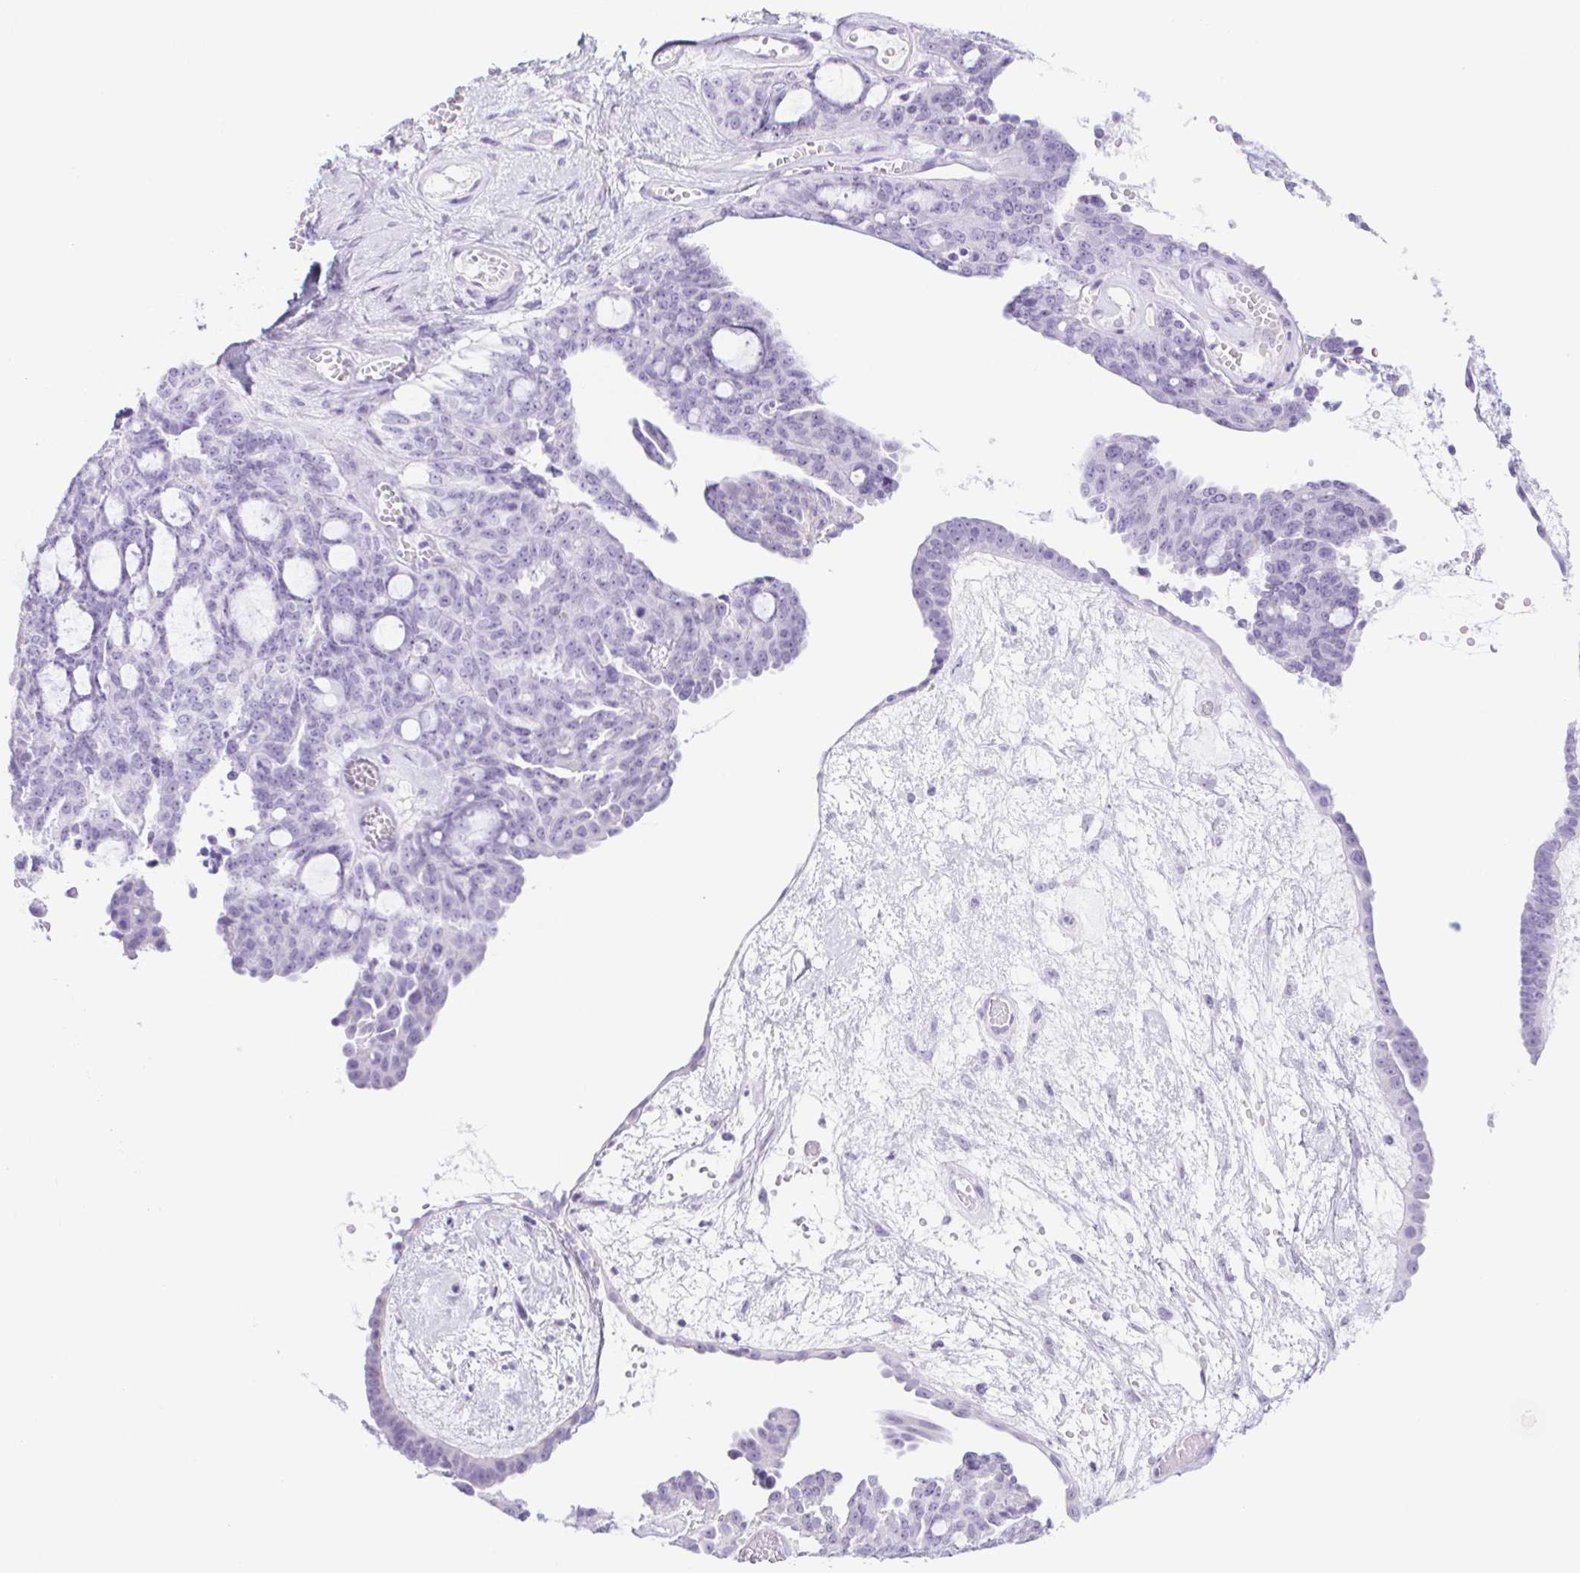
{"staining": {"intensity": "negative", "quantity": "none", "location": "none"}, "tissue": "ovarian cancer", "cell_type": "Tumor cells", "image_type": "cancer", "snomed": [{"axis": "morphology", "description": "Cystadenocarcinoma, serous, NOS"}, {"axis": "topography", "description": "Ovary"}], "caption": "Protein analysis of ovarian serous cystadenocarcinoma displays no significant staining in tumor cells.", "gene": "CYP21A2", "patient": {"sex": "female", "age": 71}}